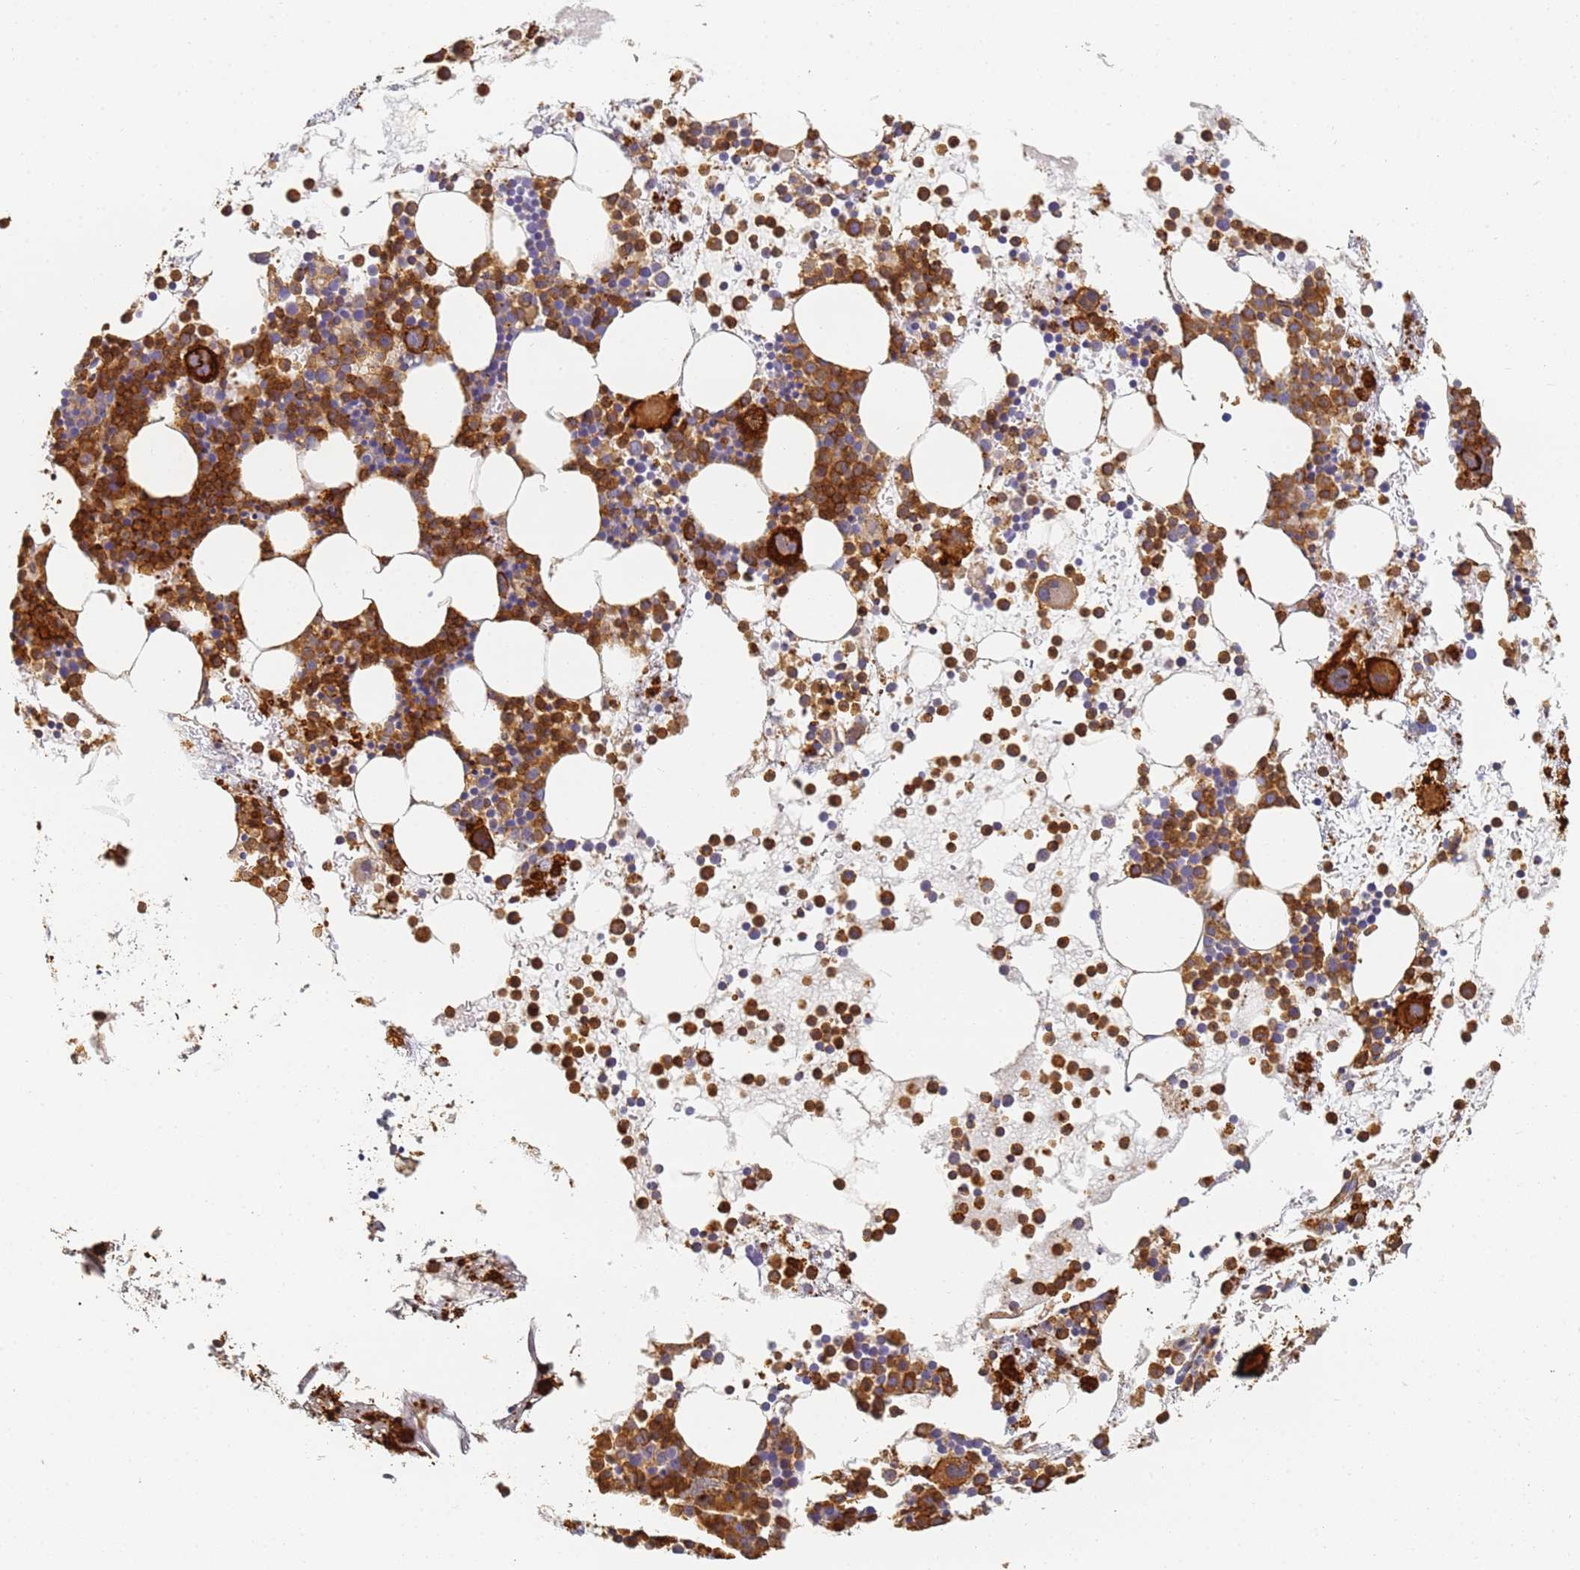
{"staining": {"intensity": "strong", "quantity": "25%-75%", "location": "cytoplasmic/membranous"}, "tissue": "bone marrow", "cell_type": "Hematopoietic cells", "image_type": "normal", "snomed": [{"axis": "morphology", "description": "Normal tissue, NOS"}, {"axis": "topography", "description": "Bone marrow"}], "caption": "Protein expression analysis of normal bone marrow shows strong cytoplasmic/membranous staining in about 25%-75% of hematopoietic cells. (brown staining indicates protein expression, while blue staining denotes nuclei).", "gene": "BIN2", "patient": {"sex": "female", "age": 76}}